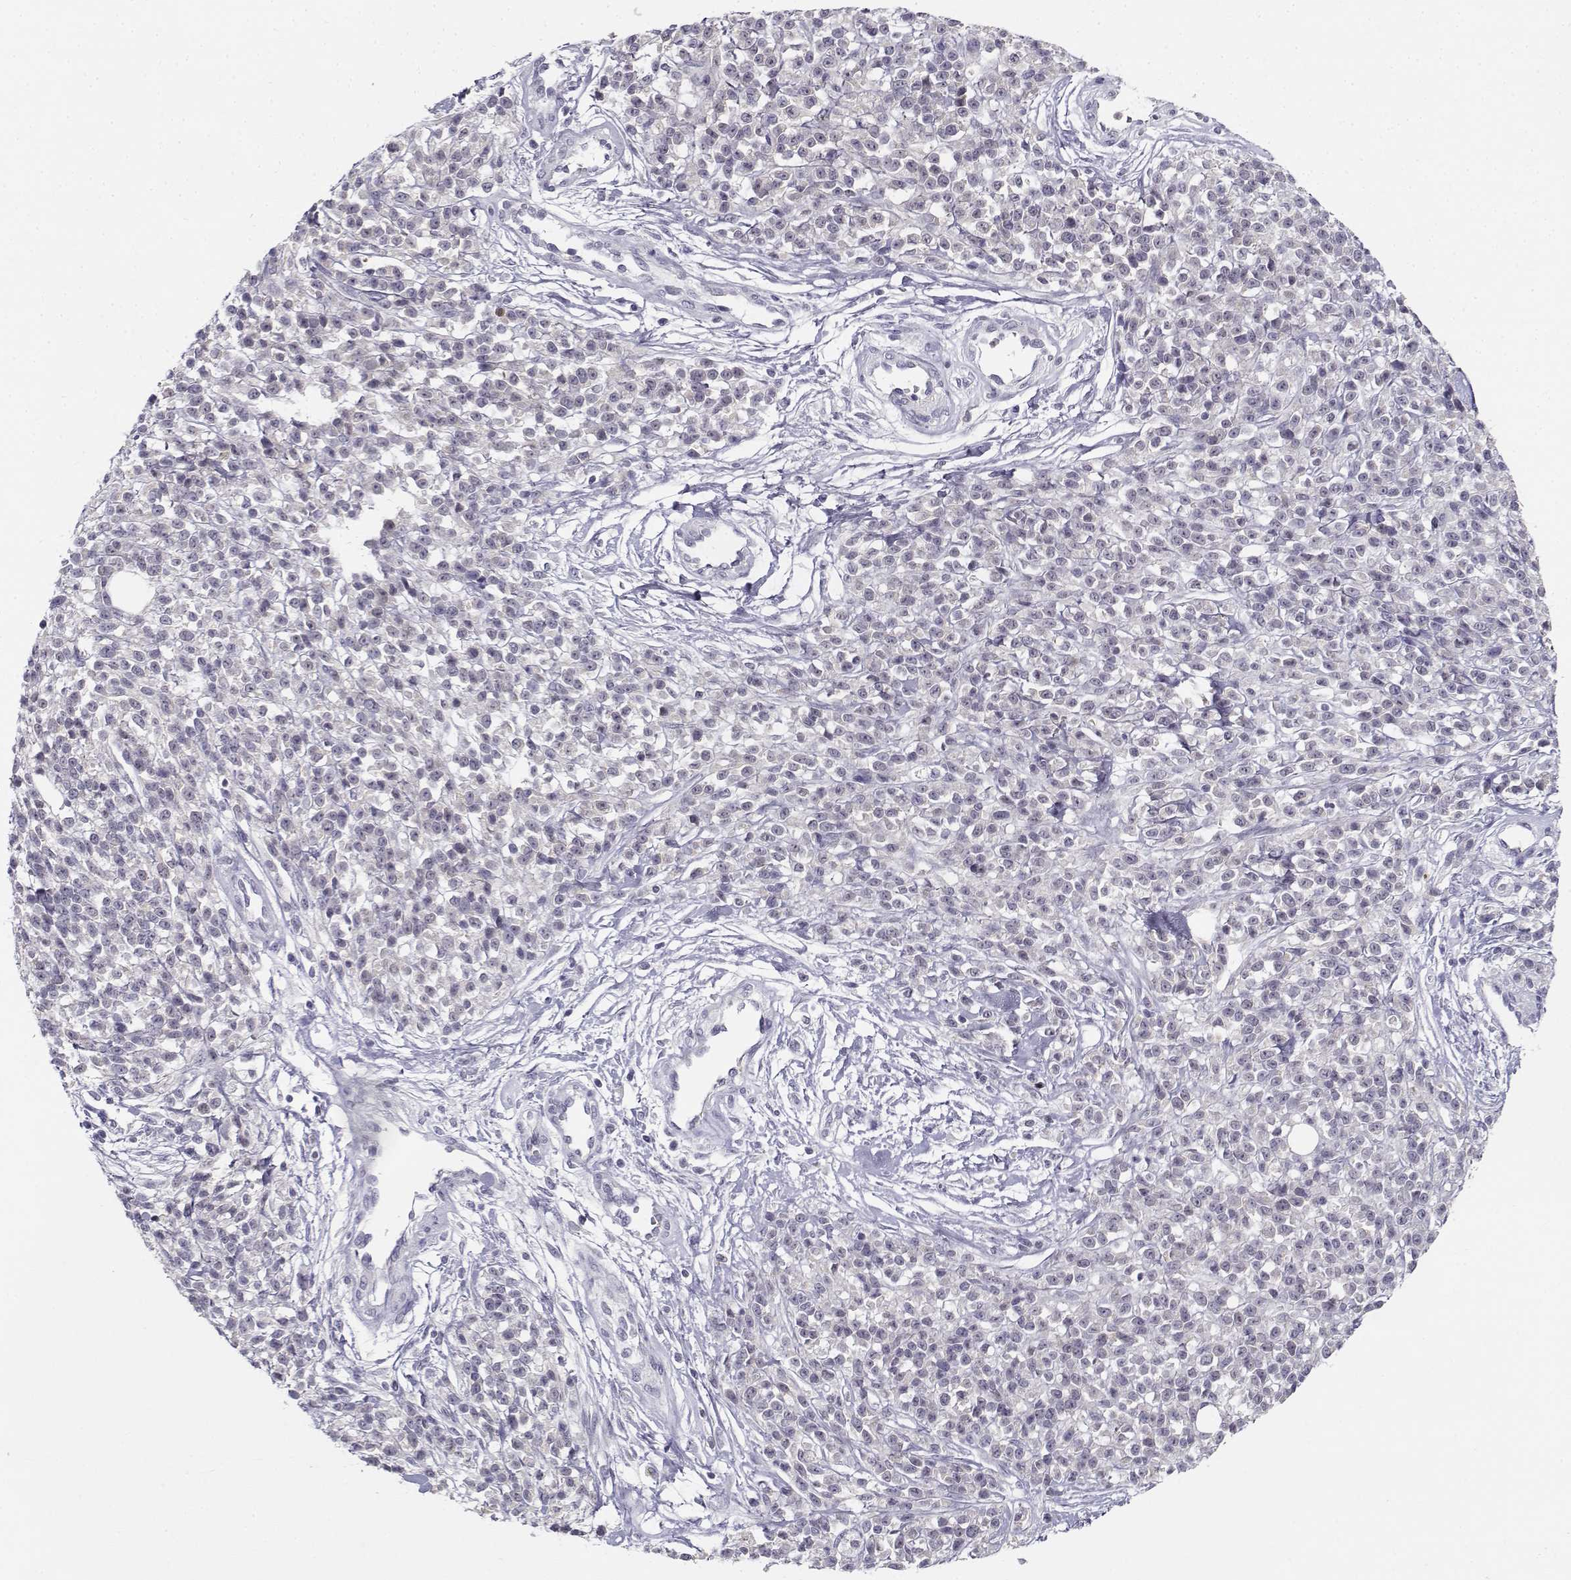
{"staining": {"intensity": "negative", "quantity": "none", "location": "none"}, "tissue": "melanoma", "cell_type": "Tumor cells", "image_type": "cancer", "snomed": [{"axis": "morphology", "description": "Malignant melanoma, NOS"}, {"axis": "topography", "description": "Skin"}, {"axis": "topography", "description": "Skin of trunk"}], "caption": "Melanoma stained for a protein using immunohistochemistry displays no staining tumor cells.", "gene": "DDX25", "patient": {"sex": "male", "age": 74}}